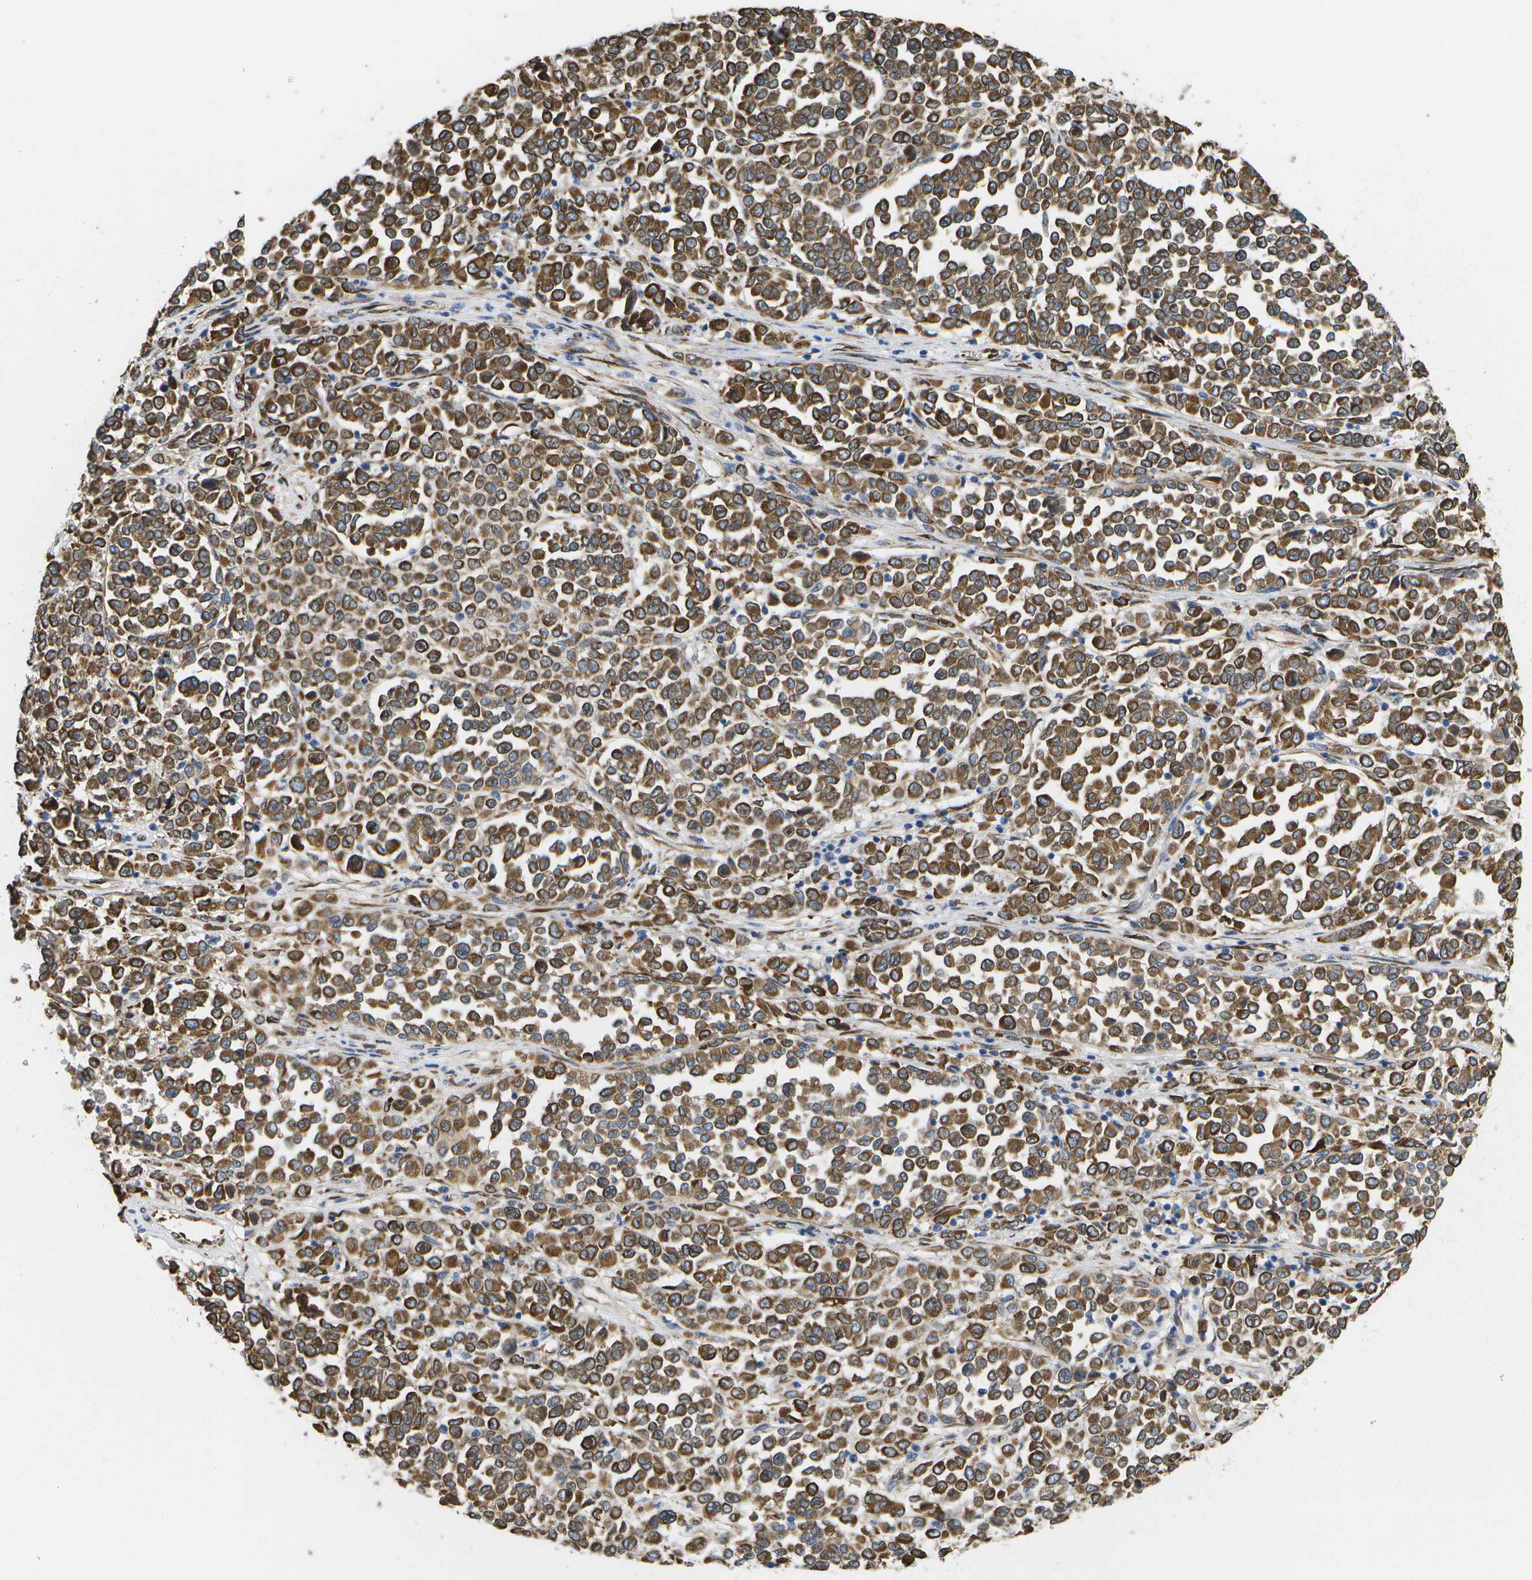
{"staining": {"intensity": "strong", "quantity": ">75%", "location": "cytoplasmic/membranous"}, "tissue": "melanoma", "cell_type": "Tumor cells", "image_type": "cancer", "snomed": [{"axis": "morphology", "description": "Malignant melanoma, Metastatic site"}, {"axis": "topography", "description": "Pancreas"}], "caption": "A high amount of strong cytoplasmic/membranous positivity is appreciated in about >75% of tumor cells in malignant melanoma (metastatic site) tissue.", "gene": "ZDHHC17", "patient": {"sex": "female", "age": 30}}